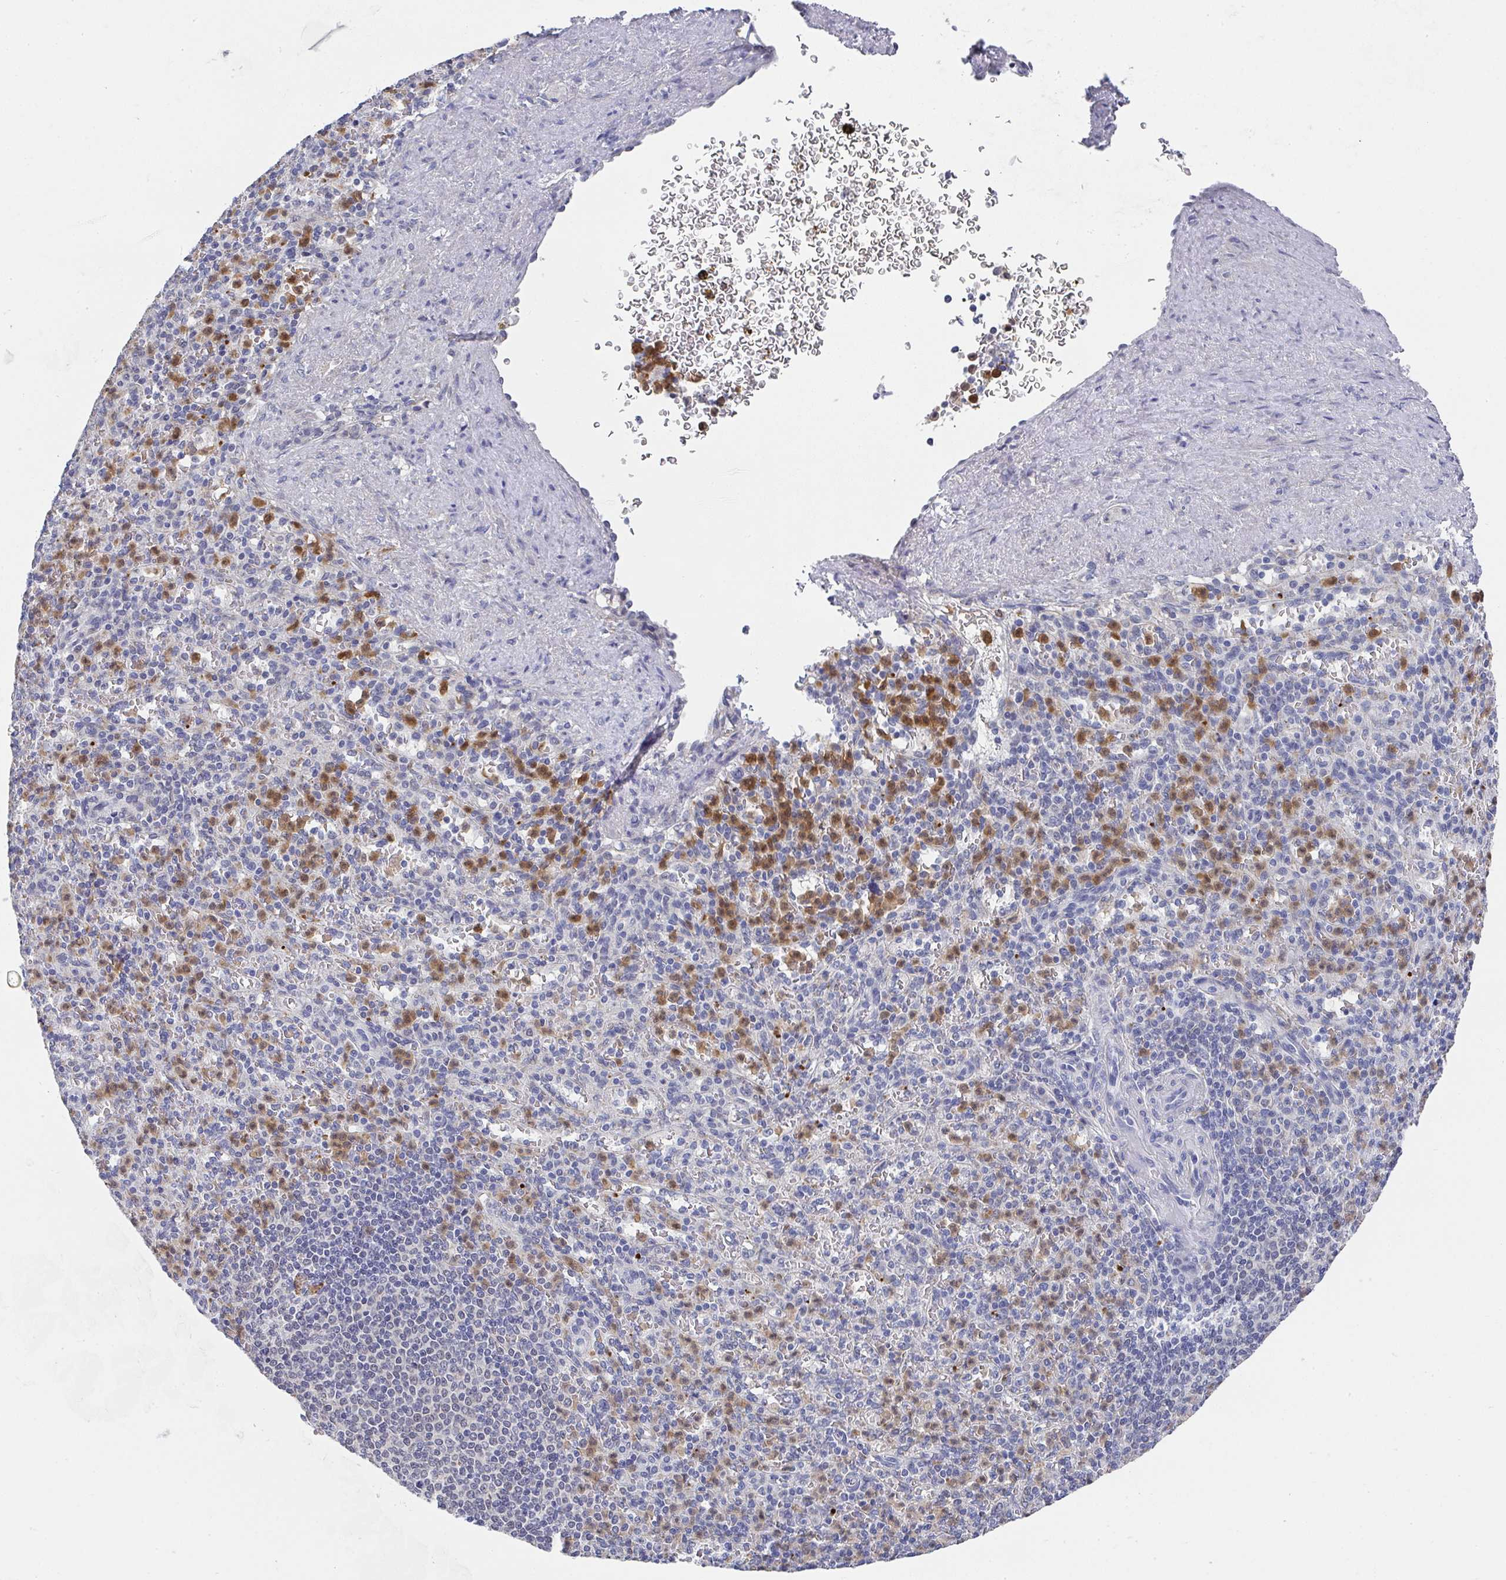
{"staining": {"intensity": "strong", "quantity": "<25%", "location": "cytoplasmic/membranous,nuclear"}, "tissue": "spleen", "cell_type": "Cells in red pulp", "image_type": "normal", "snomed": [{"axis": "morphology", "description": "Normal tissue, NOS"}, {"axis": "topography", "description": "Spleen"}], "caption": "Cells in red pulp demonstrate strong cytoplasmic/membranous,nuclear expression in approximately <25% of cells in normal spleen.", "gene": "NCF1", "patient": {"sex": "female", "age": 74}}